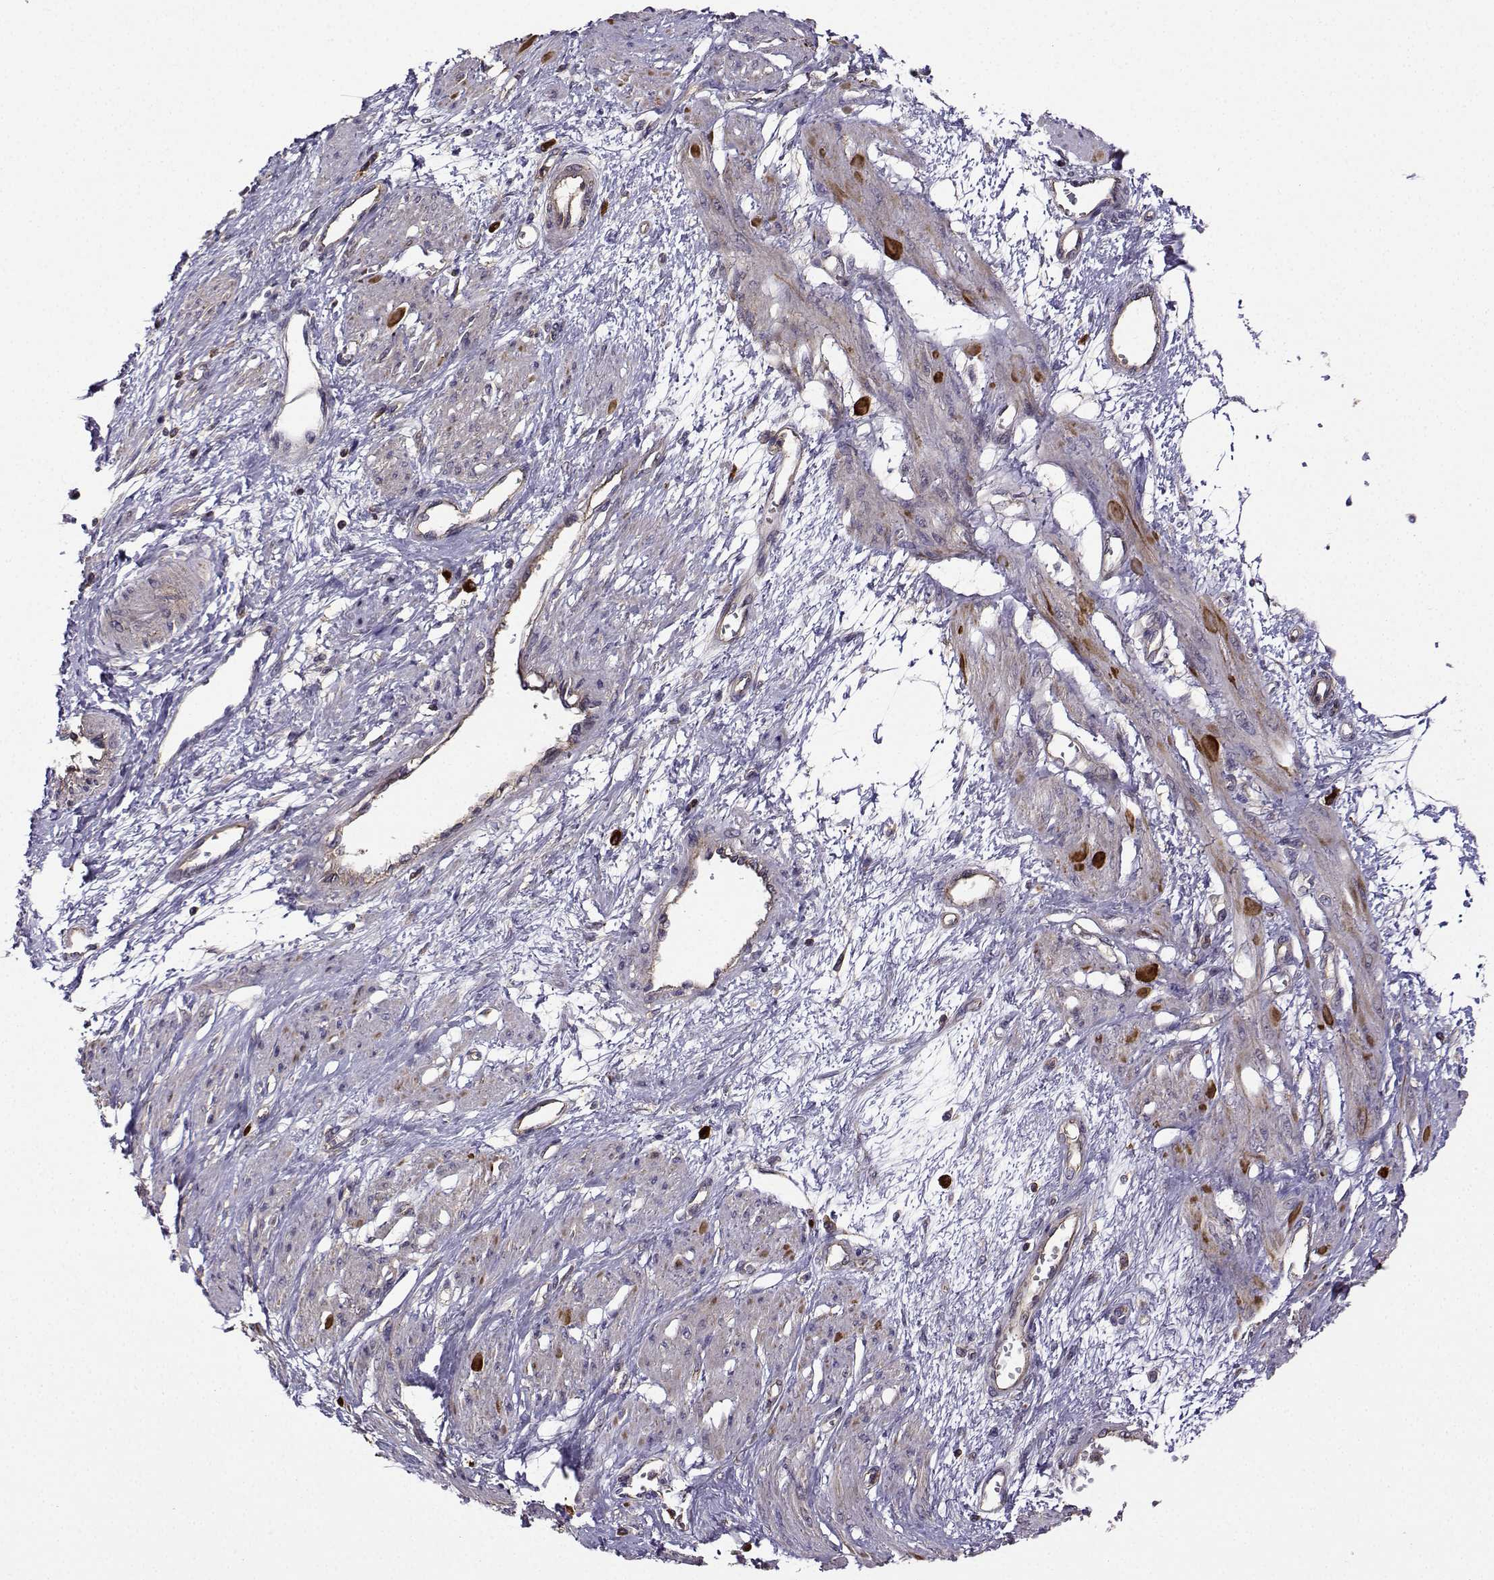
{"staining": {"intensity": "negative", "quantity": "none", "location": "none"}, "tissue": "smooth muscle", "cell_type": "Smooth muscle cells", "image_type": "normal", "snomed": [{"axis": "morphology", "description": "Normal tissue, NOS"}, {"axis": "topography", "description": "Smooth muscle"}, {"axis": "topography", "description": "Uterus"}], "caption": "A micrograph of smooth muscle stained for a protein shows no brown staining in smooth muscle cells. Brightfield microscopy of immunohistochemistry (IHC) stained with DAB (3,3'-diaminobenzidine) (brown) and hematoxylin (blue), captured at high magnification.", "gene": "ITGB8", "patient": {"sex": "female", "age": 39}}